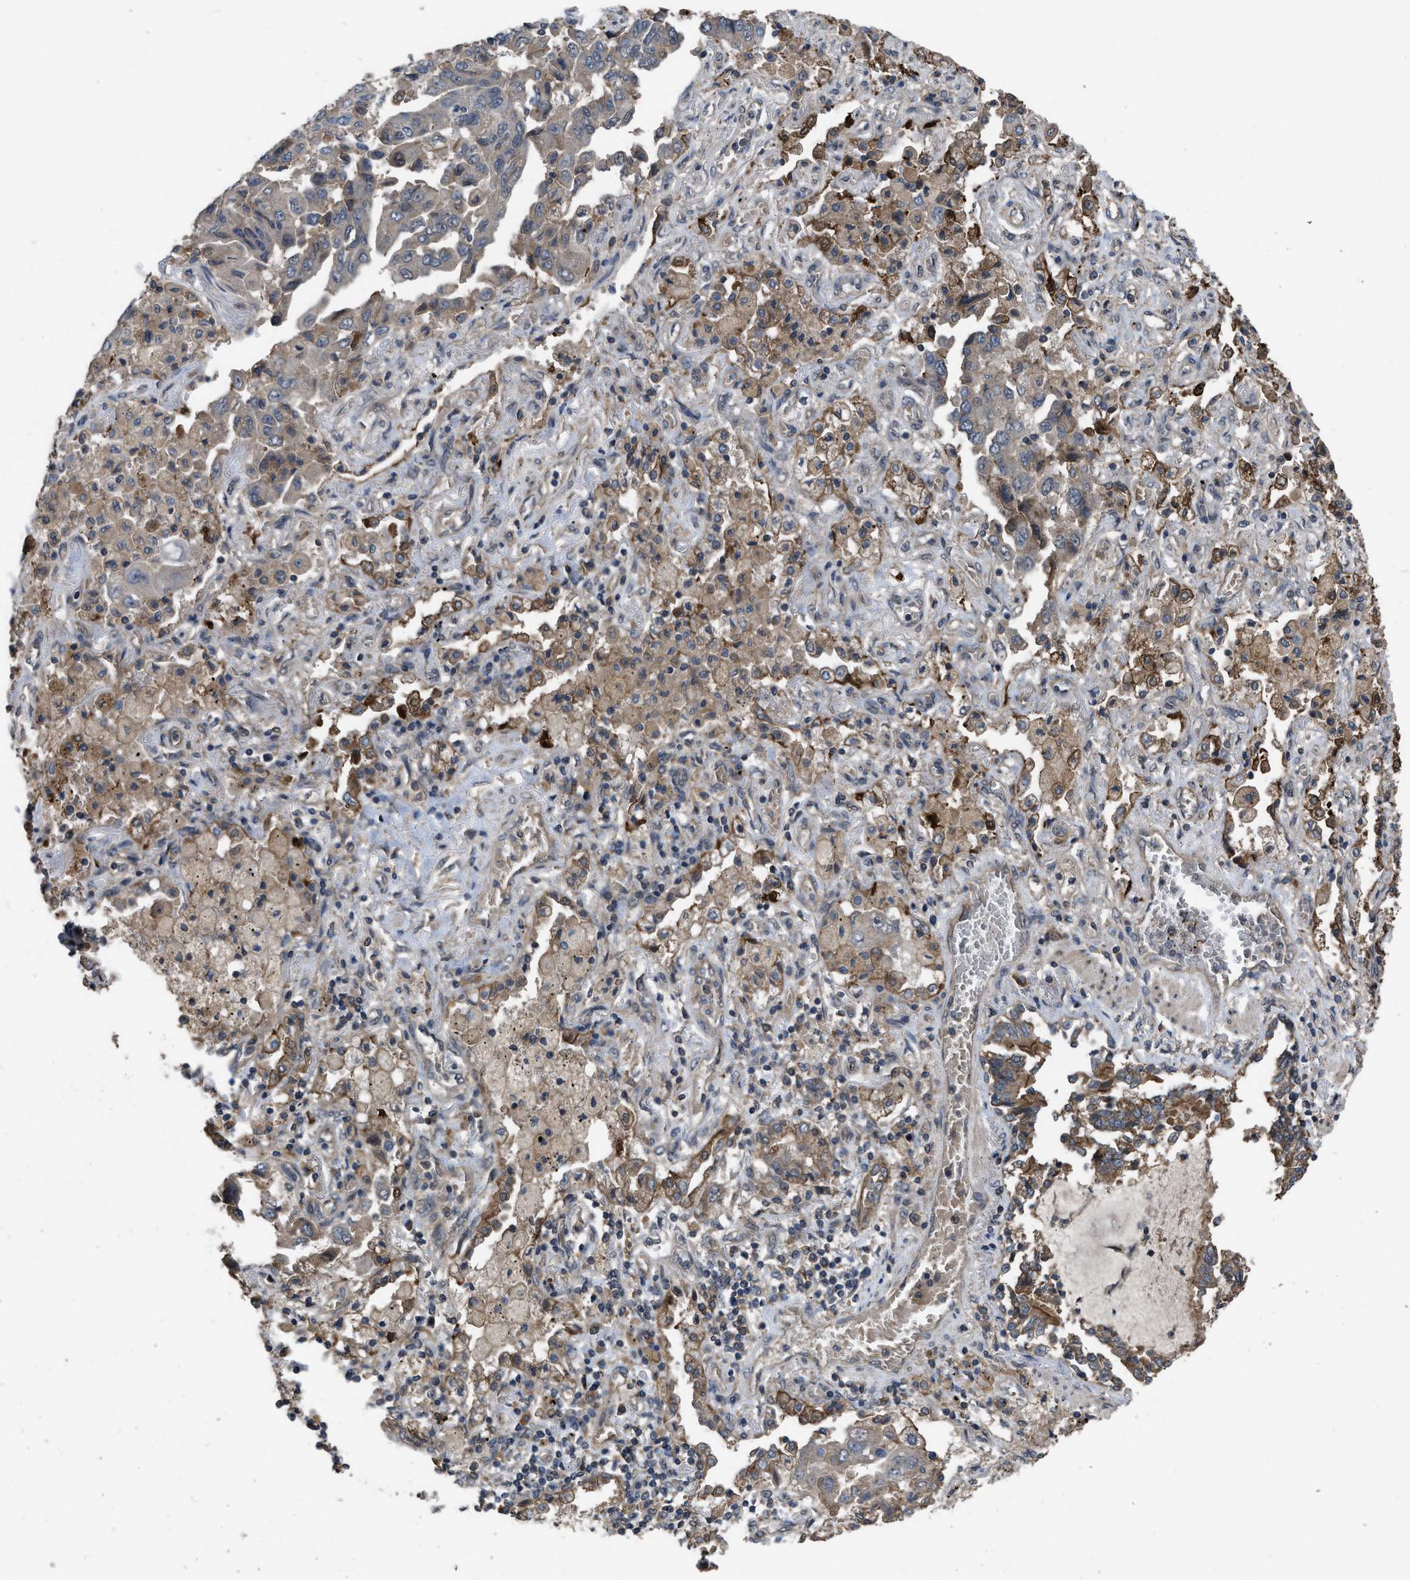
{"staining": {"intensity": "weak", "quantity": "<25%", "location": "cytoplasmic/membranous"}, "tissue": "lung cancer", "cell_type": "Tumor cells", "image_type": "cancer", "snomed": [{"axis": "morphology", "description": "Adenocarcinoma, NOS"}, {"axis": "topography", "description": "Lung"}], "caption": "IHC of adenocarcinoma (lung) displays no staining in tumor cells.", "gene": "UTRN", "patient": {"sex": "female", "age": 65}}